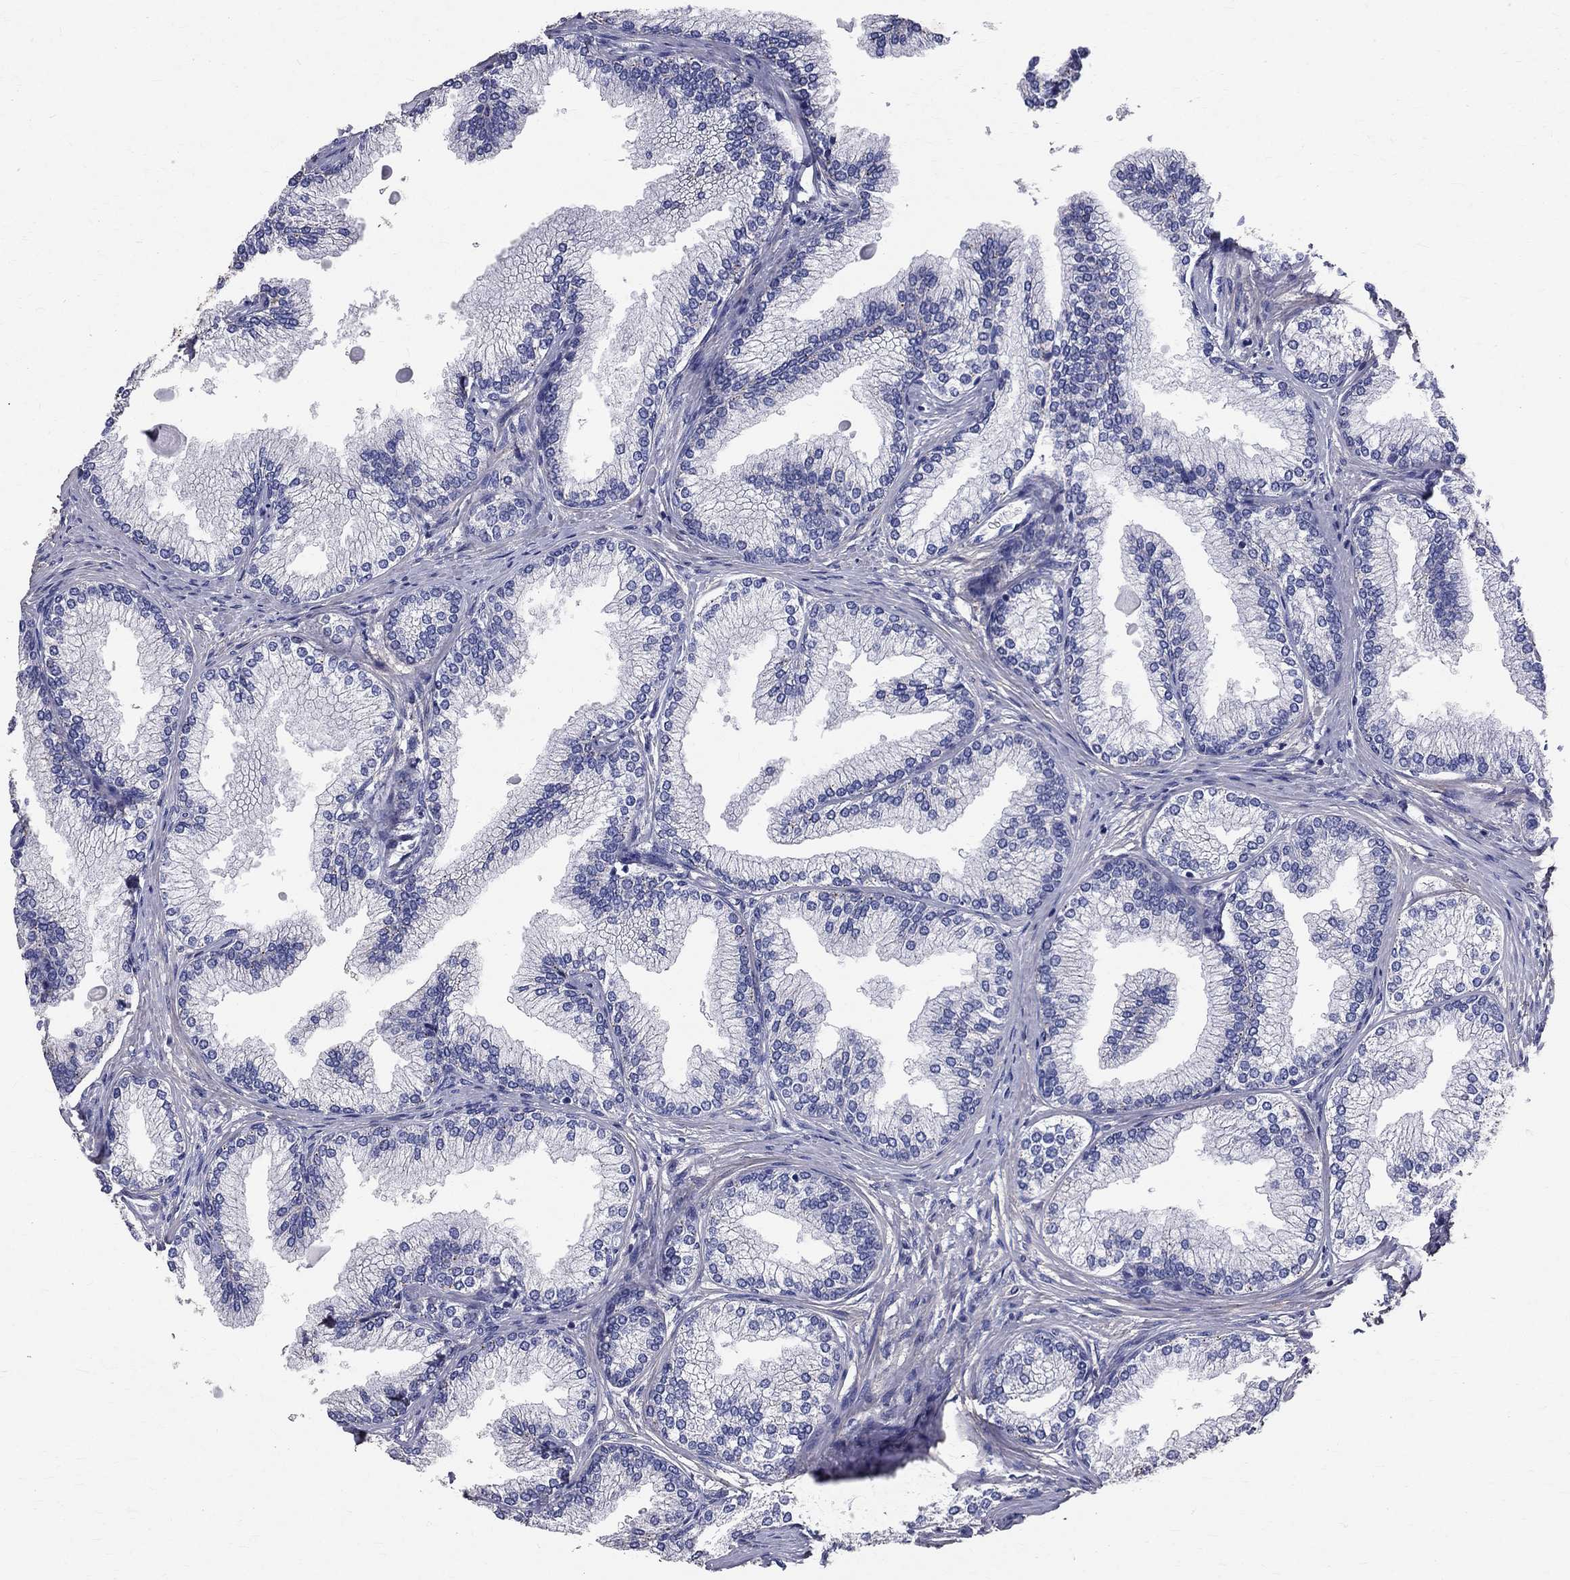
{"staining": {"intensity": "negative", "quantity": "none", "location": "none"}, "tissue": "prostate", "cell_type": "Glandular cells", "image_type": "normal", "snomed": [{"axis": "morphology", "description": "Normal tissue, NOS"}, {"axis": "topography", "description": "Prostate"}], "caption": "The photomicrograph shows no significant staining in glandular cells of prostate. (DAB (3,3'-diaminobenzidine) IHC, high magnification).", "gene": "ANXA10", "patient": {"sex": "male", "age": 72}}